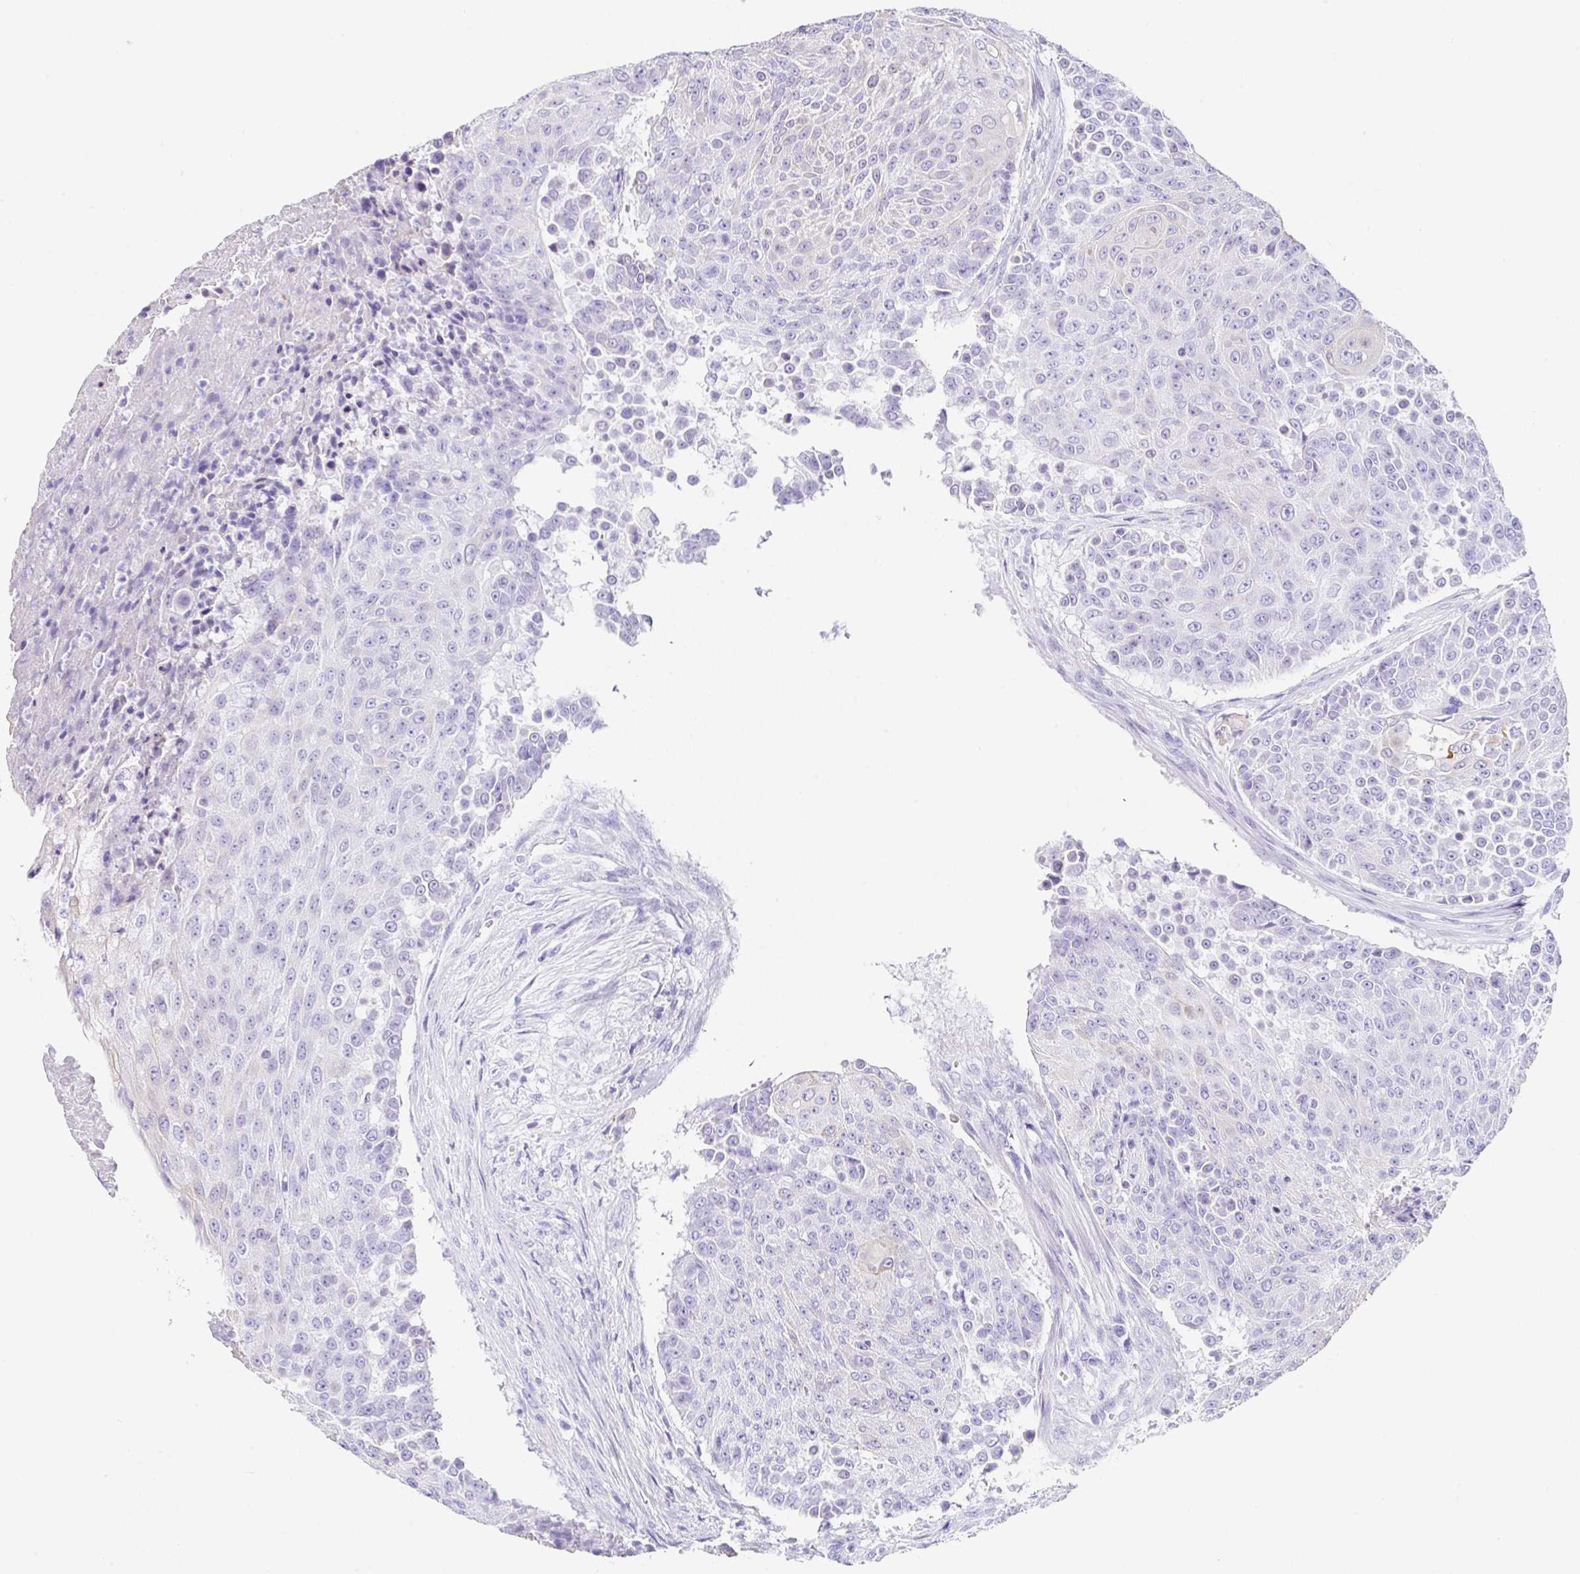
{"staining": {"intensity": "negative", "quantity": "none", "location": "none"}, "tissue": "urothelial cancer", "cell_type": "Tumor cells", "image_type": "cancer", "snomed": [{"axis": "morphology", "description": "Urothelial carcinoma, High grade"}, {"axis": "topography", "description": "Urinary bladder"}], "caption": "IHC histopathology image of human high-grade urothelial carcinoma stained for a protein (brown), which shows no expression in tumor cells.", "gene": "CLDND2", "patient": {"sex": "female", "age": 63}}